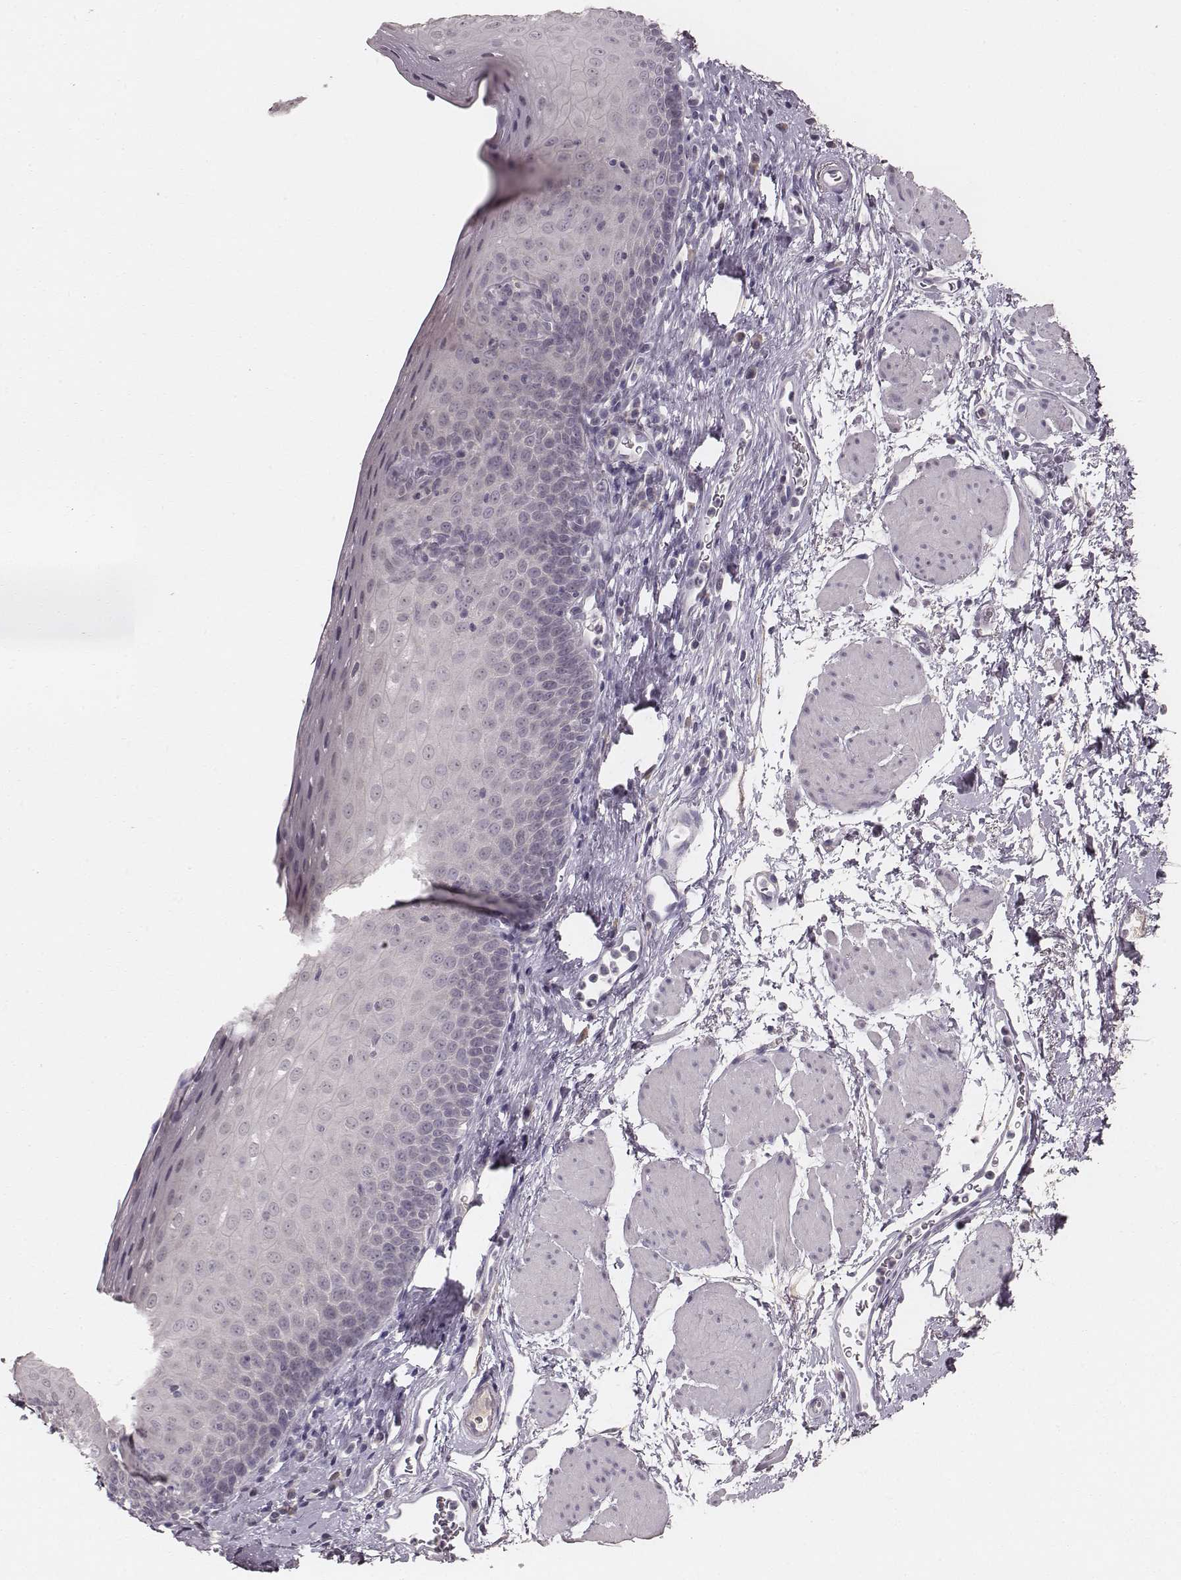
{"staining": {"intensity": "negative", "quantity": "none", "location": "none"}, "tissue": "esophagus", "cell_type": "Squamous epithelial cells", "image_type": "normal", "snomed": [{"axis": "morphology", "description": "Normal tissue, NOS"}, {"axis": "topography", "description": "Esophagus"}], "caption": "The histopathology image displays no significant positivity in squamous epithelial cells of esophagus.", "gene": "LY6K", "patient": {"sex": "female", "age": 64}}